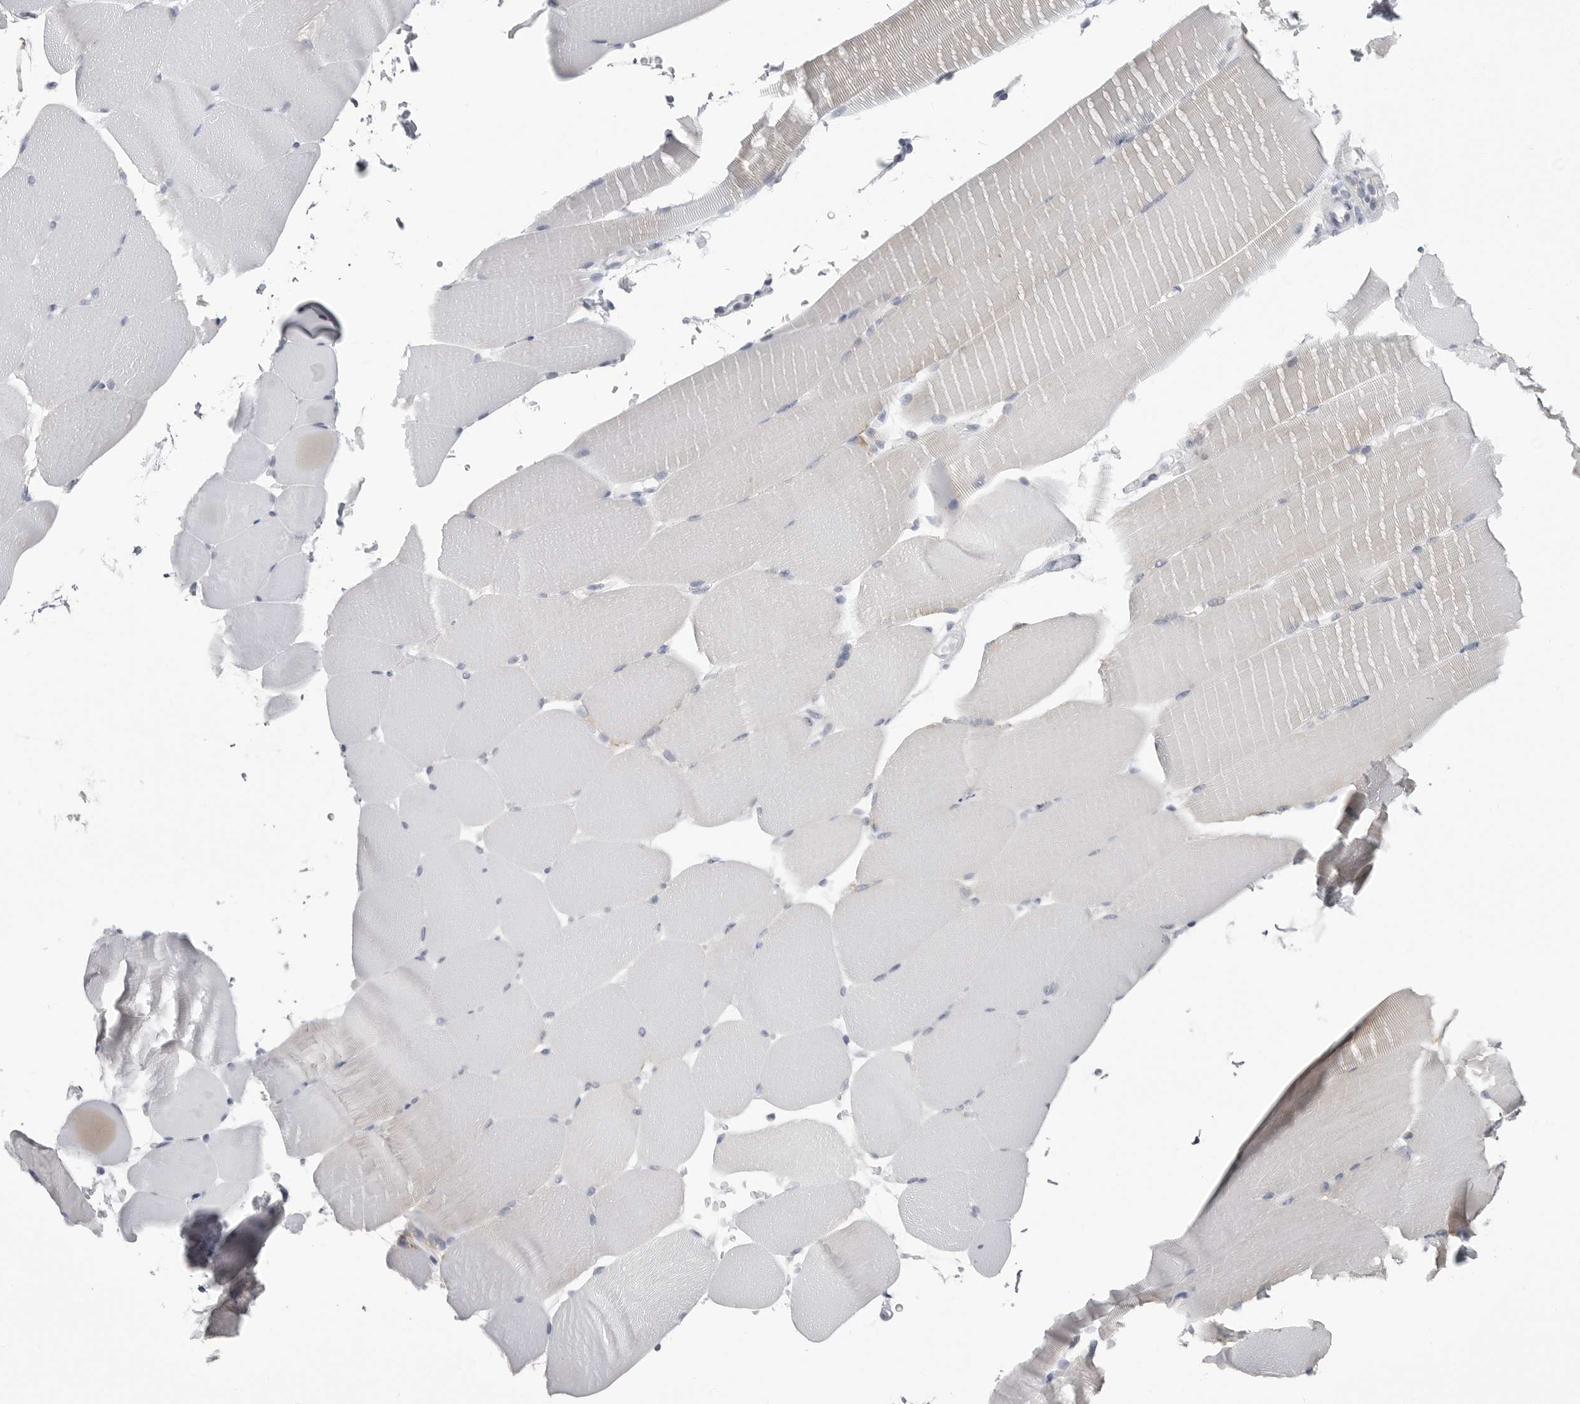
{"staining": {"intensity": "negative", "quantity": "none", "location": "none"}, "tissue": "skeletal muscle", "cell_type": "Myocytes", "image_type": "normal", "snomed": [{"axis": "morphology", "description": "Normal tissue, NOS"}, {"axis": "topography", "description": "Skeletal muscle"}, {"axis": "topography", "description": "Parathyroid gland"}], "caption": "High power microscopy image of an IHC histopathology image of unremarkable skeletal muscle, revealing no significant positivity in myocytes.", "gene": "FH", "patient": {"sex": "female", "age": 37}}